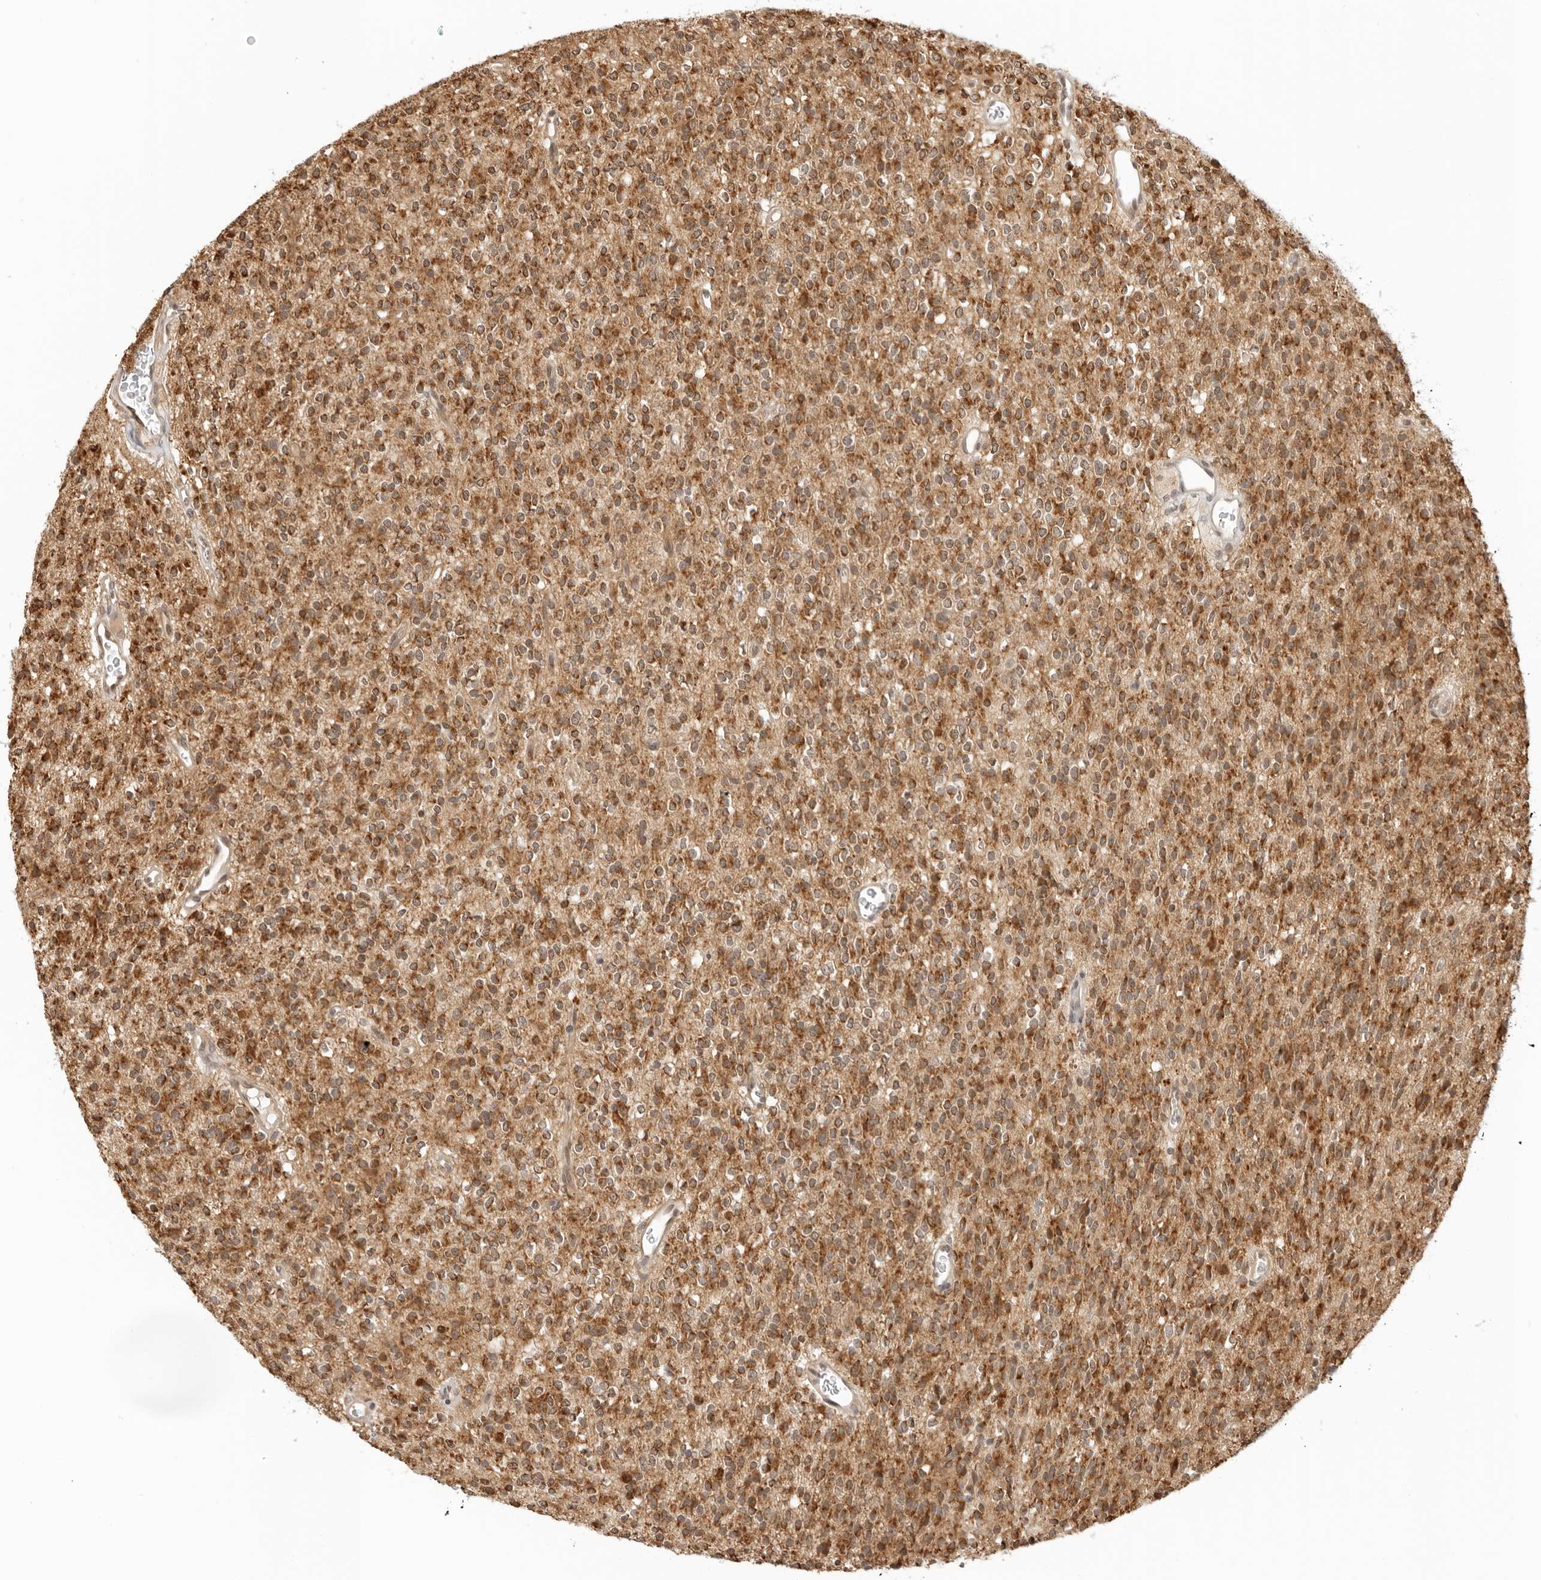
{"staining": {"intensity": "strong", "quantity": ">75%", "location": "cytoplasmic/membranous"}, "tissue": "glioma", "cell_type": "Tumor cells", "image_type": "cancer", "snomed": [{"axis": "morphology", "description": "Glioma, malignant, High grade"}, {"axis": "topography", "description": "Brain"}], "caption": "Strong cytoplasmic/membranous expression is identified in approximately >75% of tumor cells in glioma.", "gene": "RC3H1", "patient": {"sex": "male", "age": 34}}